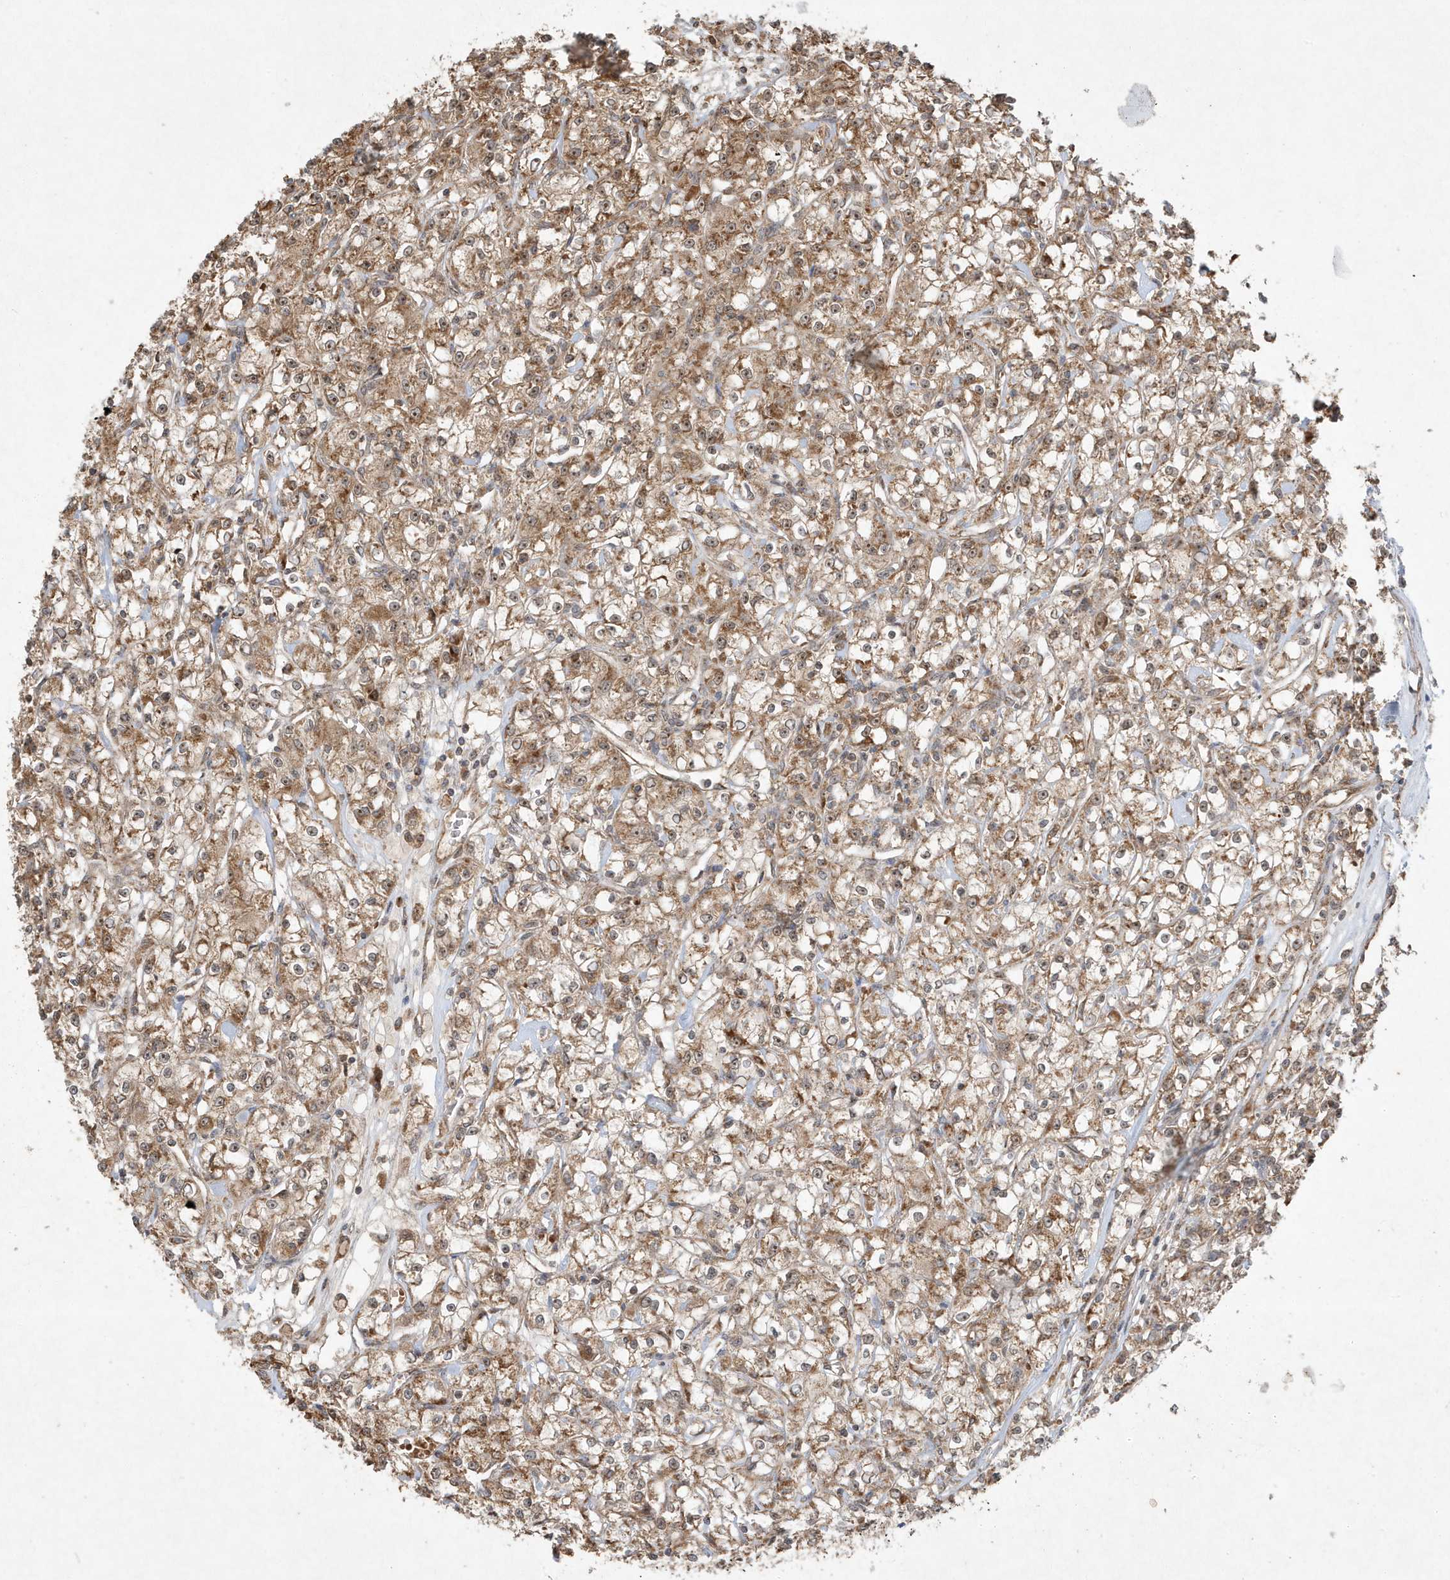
{"staining": {"intensity": "moderate", "quantity": "25%-75%", "location": "cytoplasmic/membranous"}, "tissue": "renal cancer", "cell_type": "Tumor cells", "image_type": "cancer", "snomed": [{"axis": "morphology", "description": "Adenocarcinoma, NOS"}, {"axis": "topography", "description": "Kidney"}], "caption": "A brown stain labels moderate cytoplasmic/membranous positivity of a protein in renal cancer tumor cells.", "gene": "ABCB9", "patient": {"sex": "female", "age": 59}}